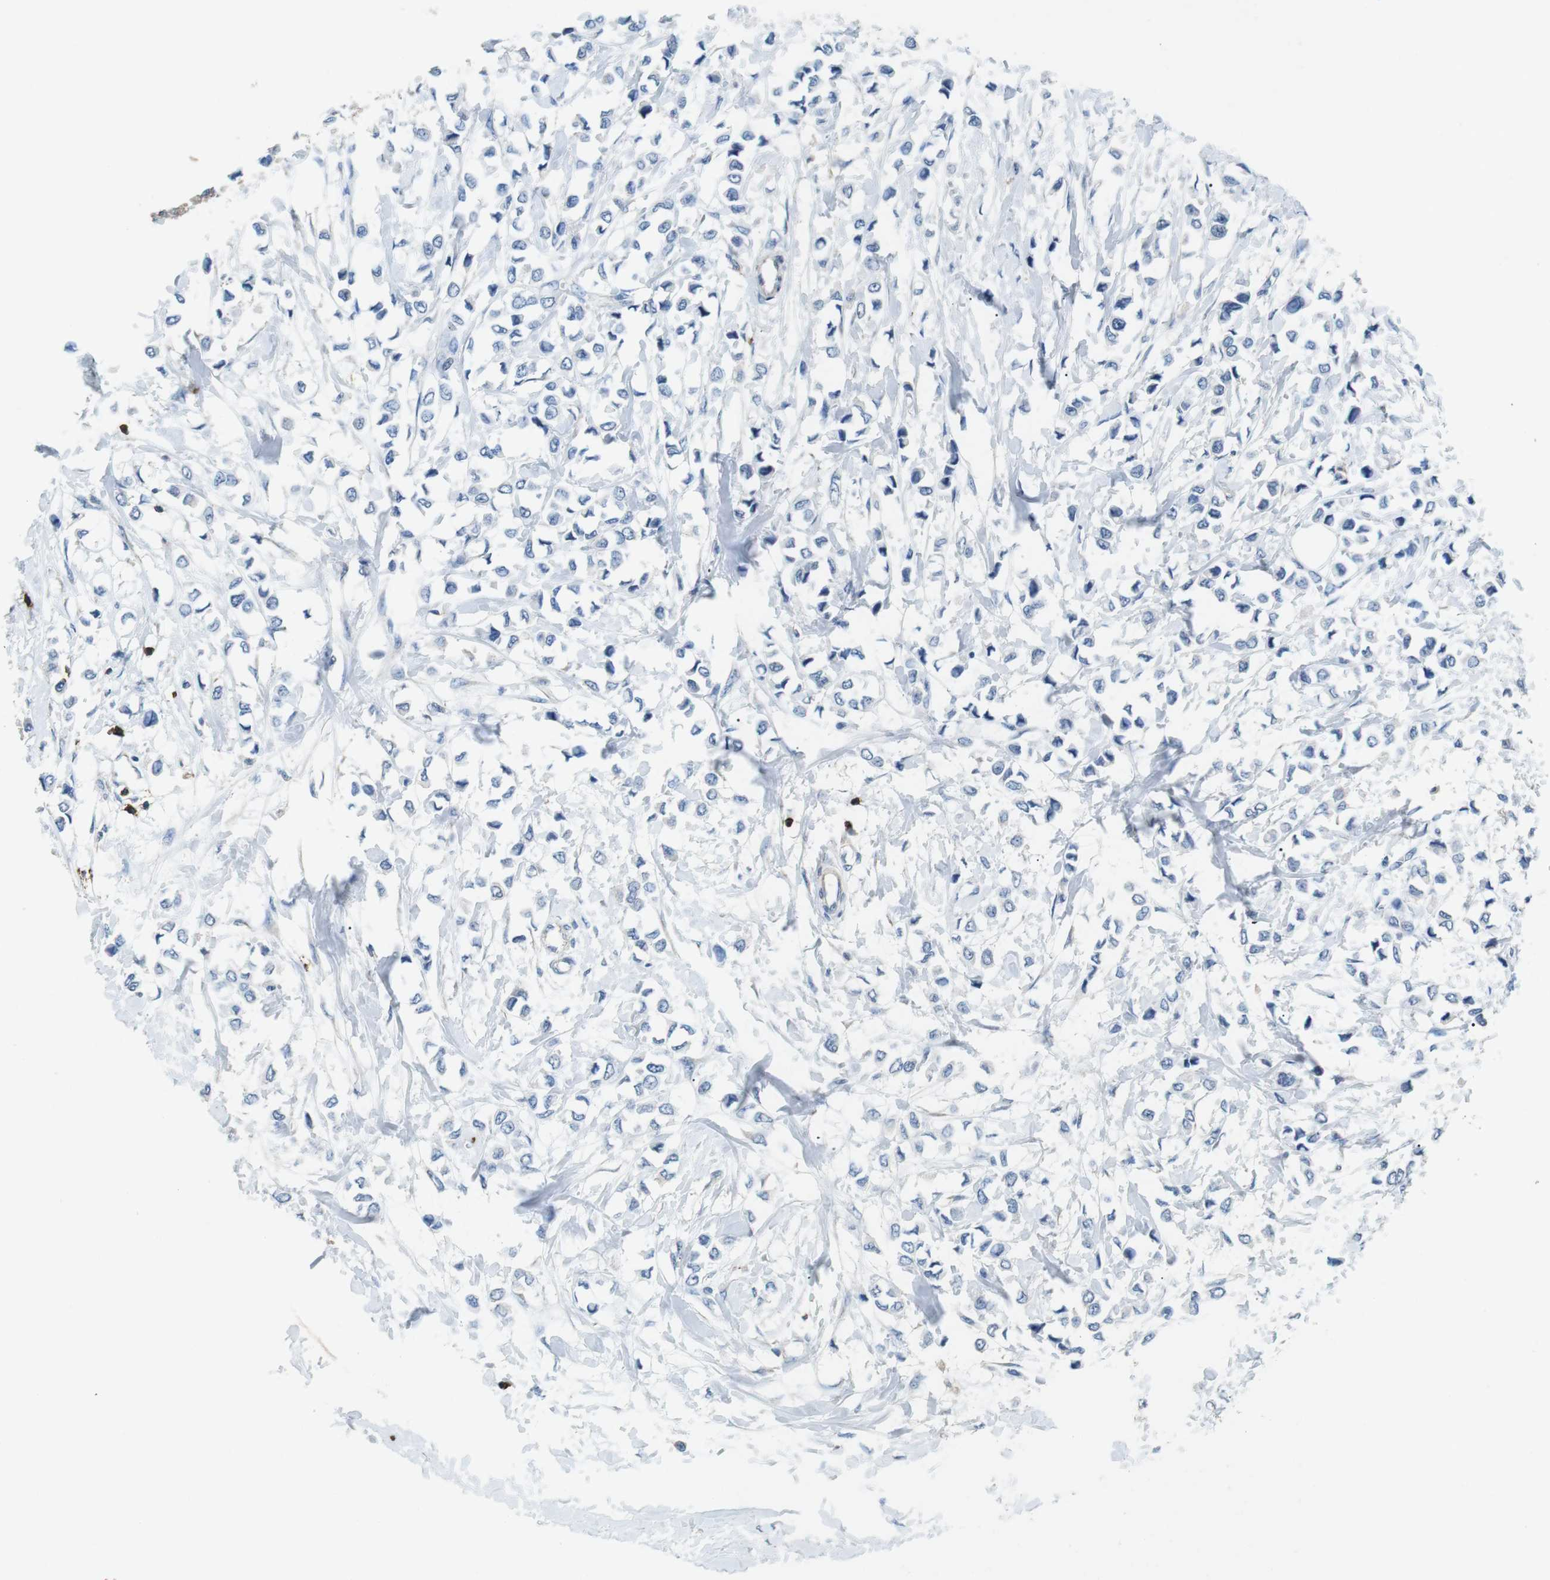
{"staining": {"intensity": "negative", "quantity": "none", "location": "none"}, "tissue": "breast cancer", "cell_type": "Tumor cells", "image_type": "cancer", "snomed": [{"axis": "morphology", "description": "Lobular carcinoma"}, {"axis": "topography", "description": "Breast"}], "caption": "Tumor cells are negative for brown protein staining in breast lobular carcinoma.", "gene": "CD6", "patient": {"sex": "female", "age": 51}}